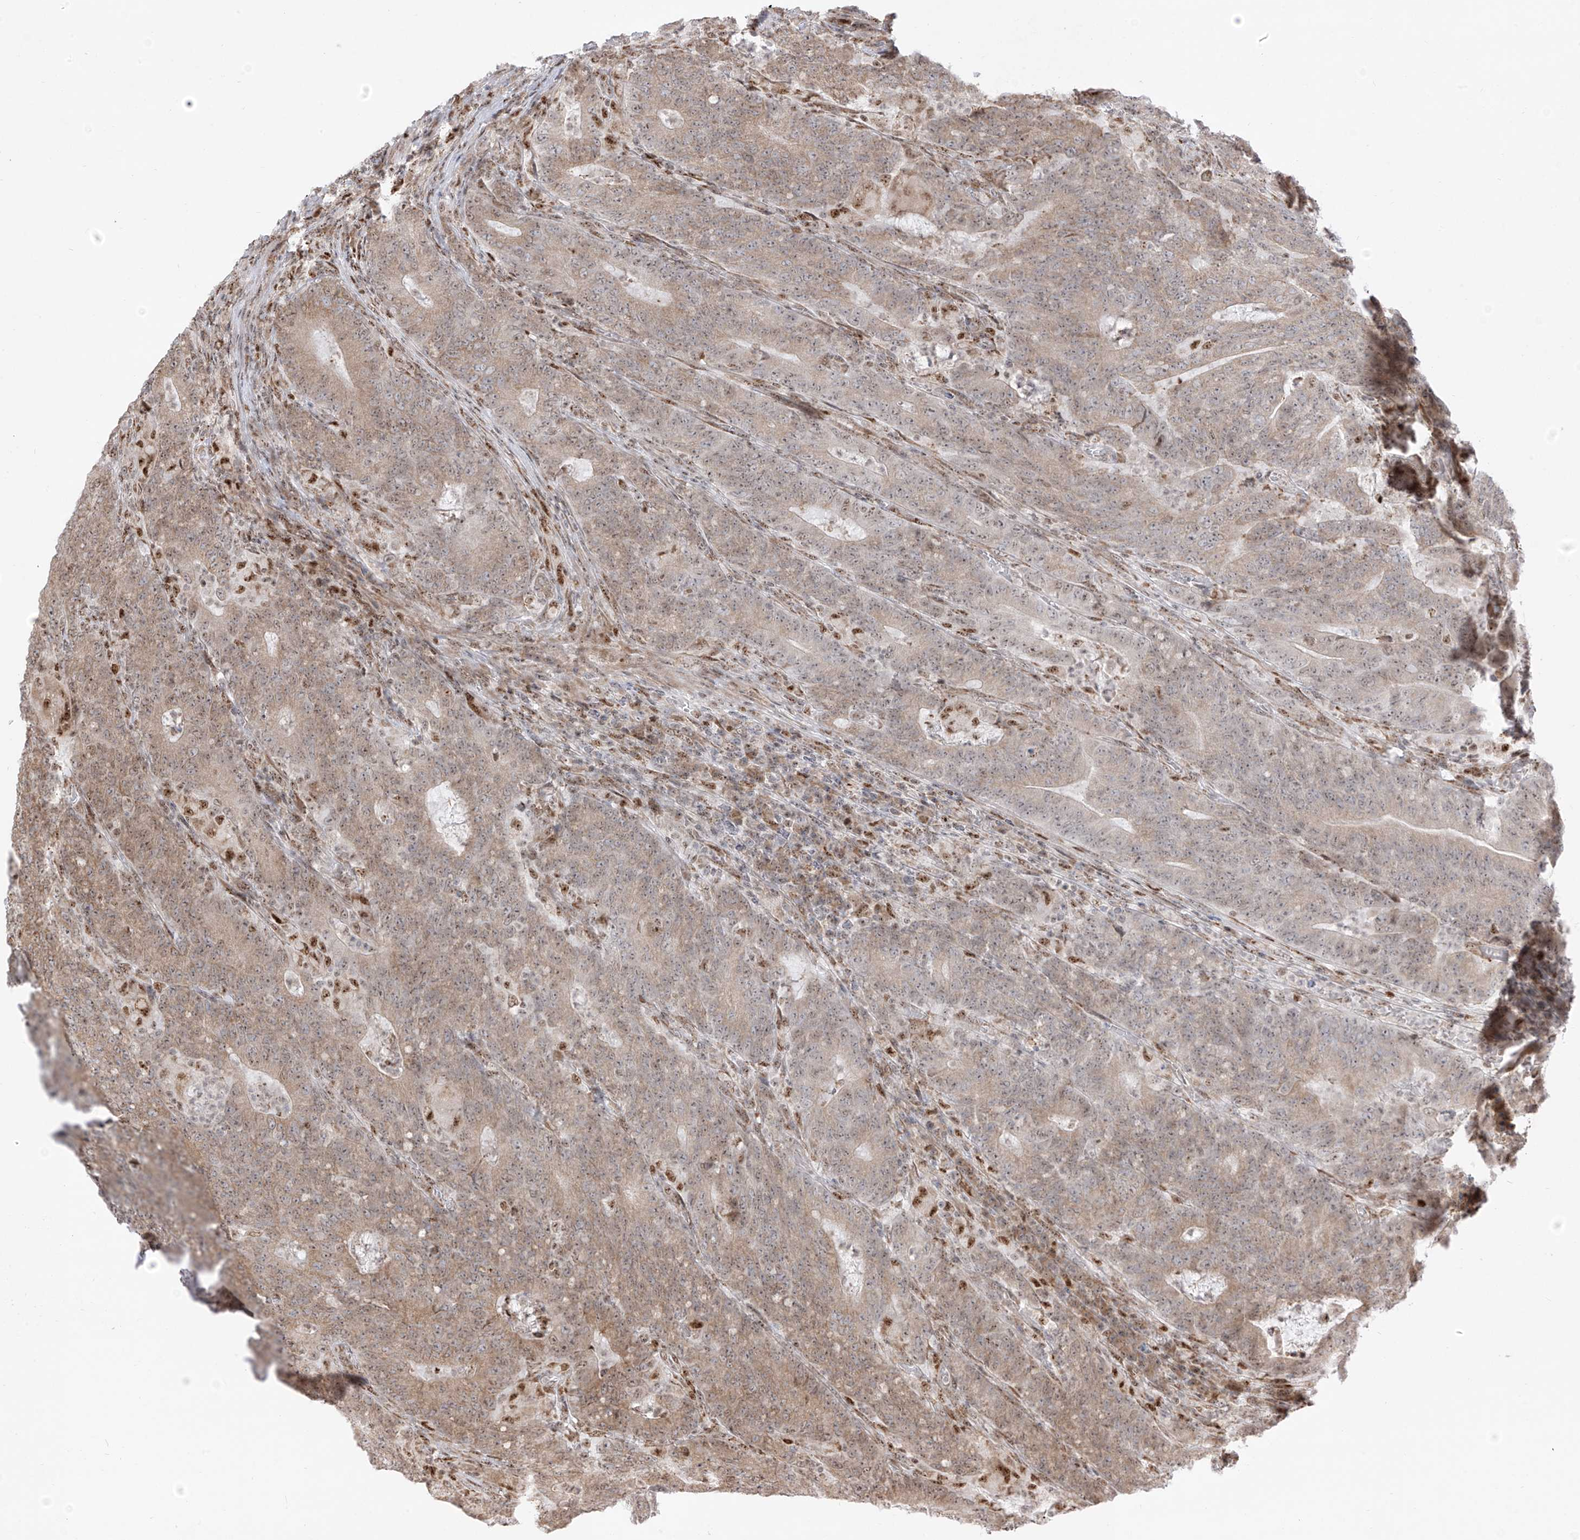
{"staining": {"intensity": "moderate", "quantity": ">75%", "location": "cytoplasmic/membranous"}, "tissue": "colorectal cancer", "cell_type": "Tumor cells", "image_type": "cancer", "snomed": [{"axis": "morphology", "description": "Normal tissue, NOS"}, {"axis": "morphology", "description": "Adenocarcinoma, NOS"}, {"axis": "topography", "description": "Colon"}], "caption": "Adenocarcinoma (colorectal) tissue demonstrates moderate cytoplasmic/membranous staining in about >75% of tumor cells, visualized by immunohistochemistry. (DAB (3,3'-diaminobenzidine) IHC, brown staining for protein, blue staining for nuclei).", "gene": "ZBTB8A", "patient": {"sex": "female", "age": 75}}